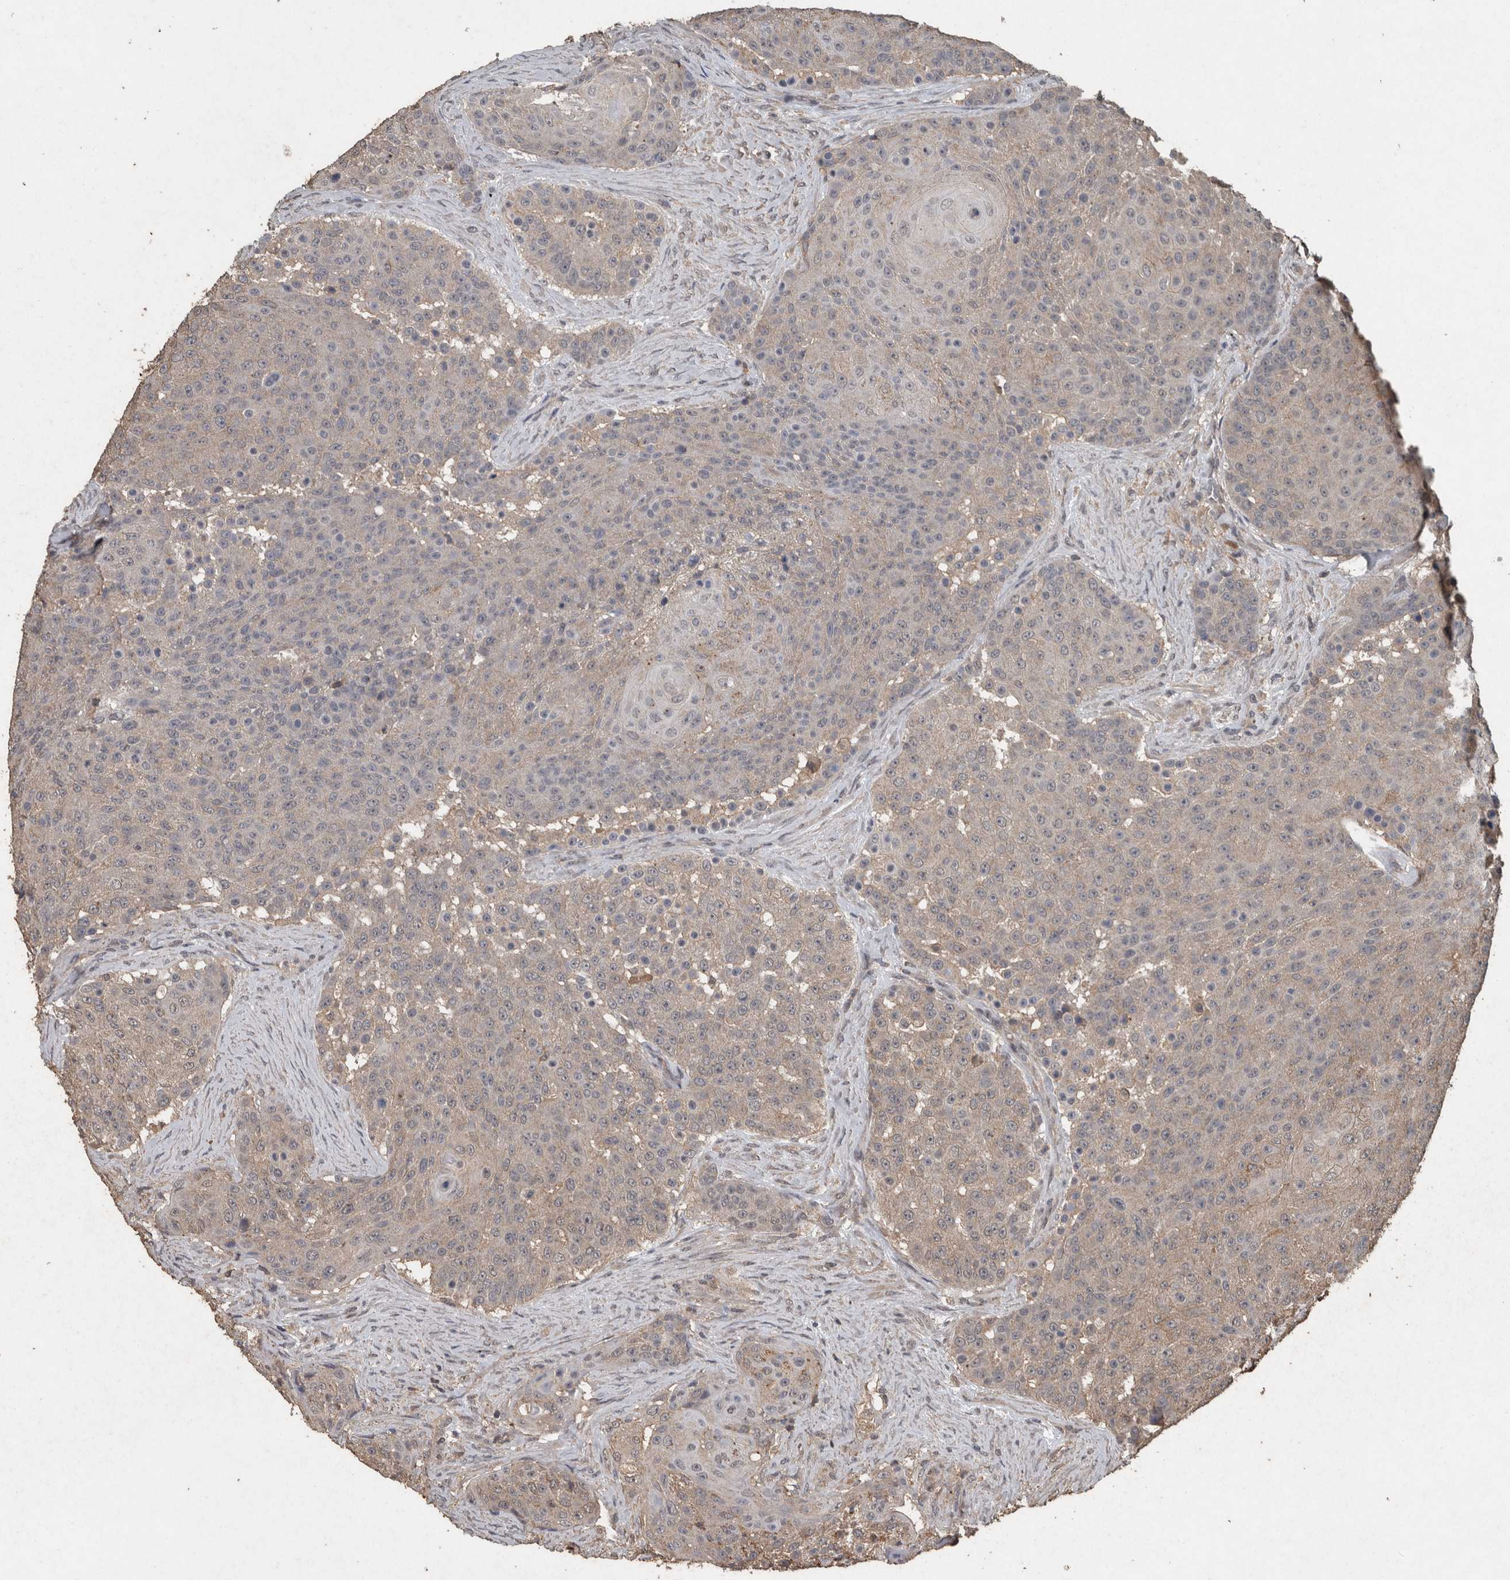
{"staining": {"intensity": "weak", "quantity": "25%-75%", "location": "cytoplasmic/membranous"}, "tissue": "urothelial cancer", "cell_type": "Tumor cells", "image_type": "cancer", "snomed": [{"axis": "morphology", "description": "Urothelial carcinoma, High grade"}, {"axis": "topography", "description": "Urinary bladder"}], "caption": "Immunohistochemical staining of human high-grade urothelial carcinoma reveals weak cytoplasmic/membranous protein staining in approximately 25%-75% of tumor cells.", "gene": "FGFRL1", "patient": {"sex": "female", "age": 63}}